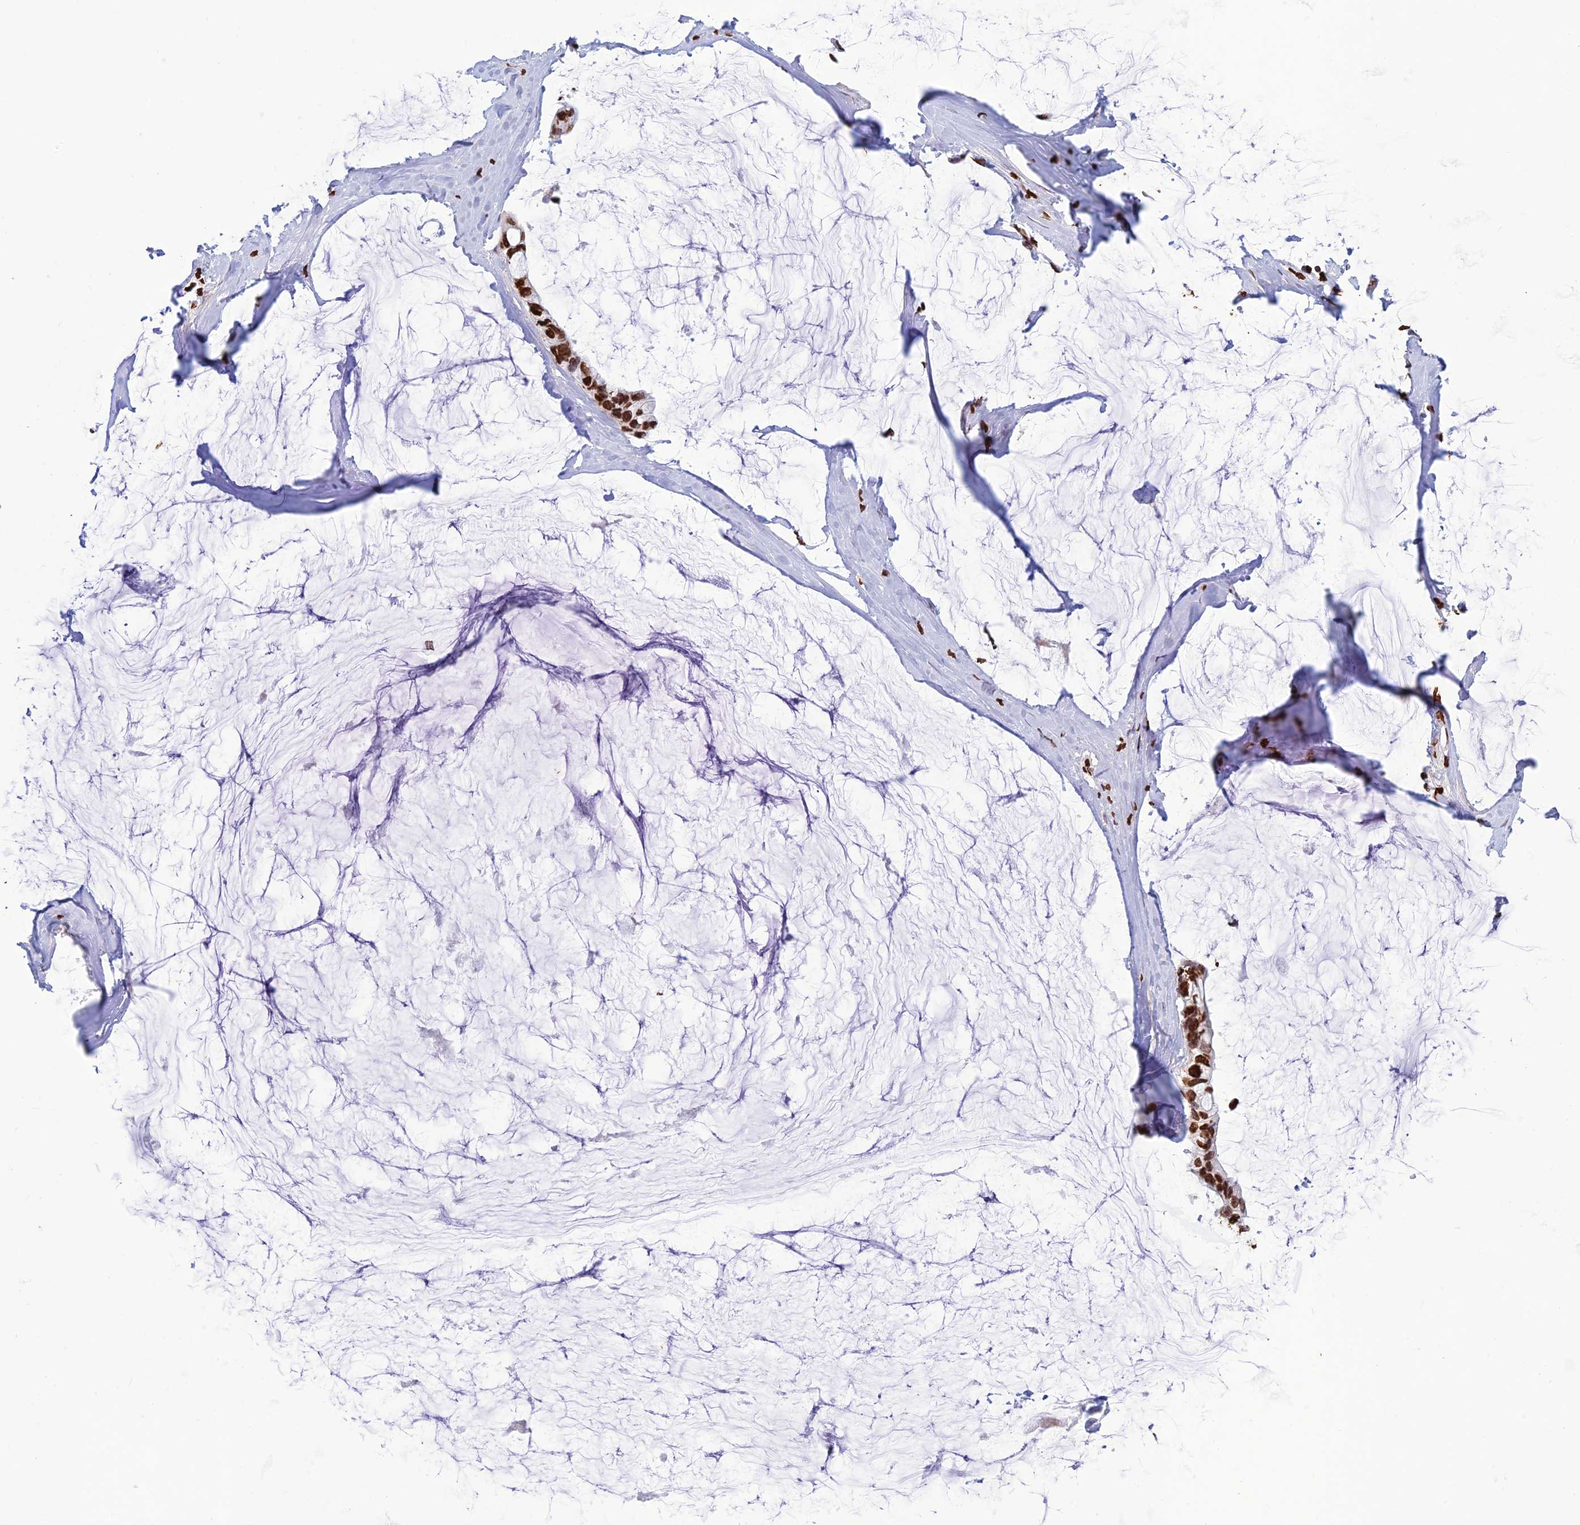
{"staining": {"intensity": "strong", "quantity": ">75%", "location": "nuclear"}, "tissue": "ovarian cancer", "cell_type": "Tumor cells", "image_type": "cancer", "snomed": [{"axis": "morphology", "description": "Cystadenocarcinoma, mucinous, NOS"}, {"axis": "topography", "description": "Ovary"}], "caption": "Immunohistochemical staining of ovarian cancer displays high levels of strong nuclear staining in about >75% of tumor cells. Nuclei are stained in blue.", "gene": "AKAP17A", "patient": {"sex": "female", "age": 39}}